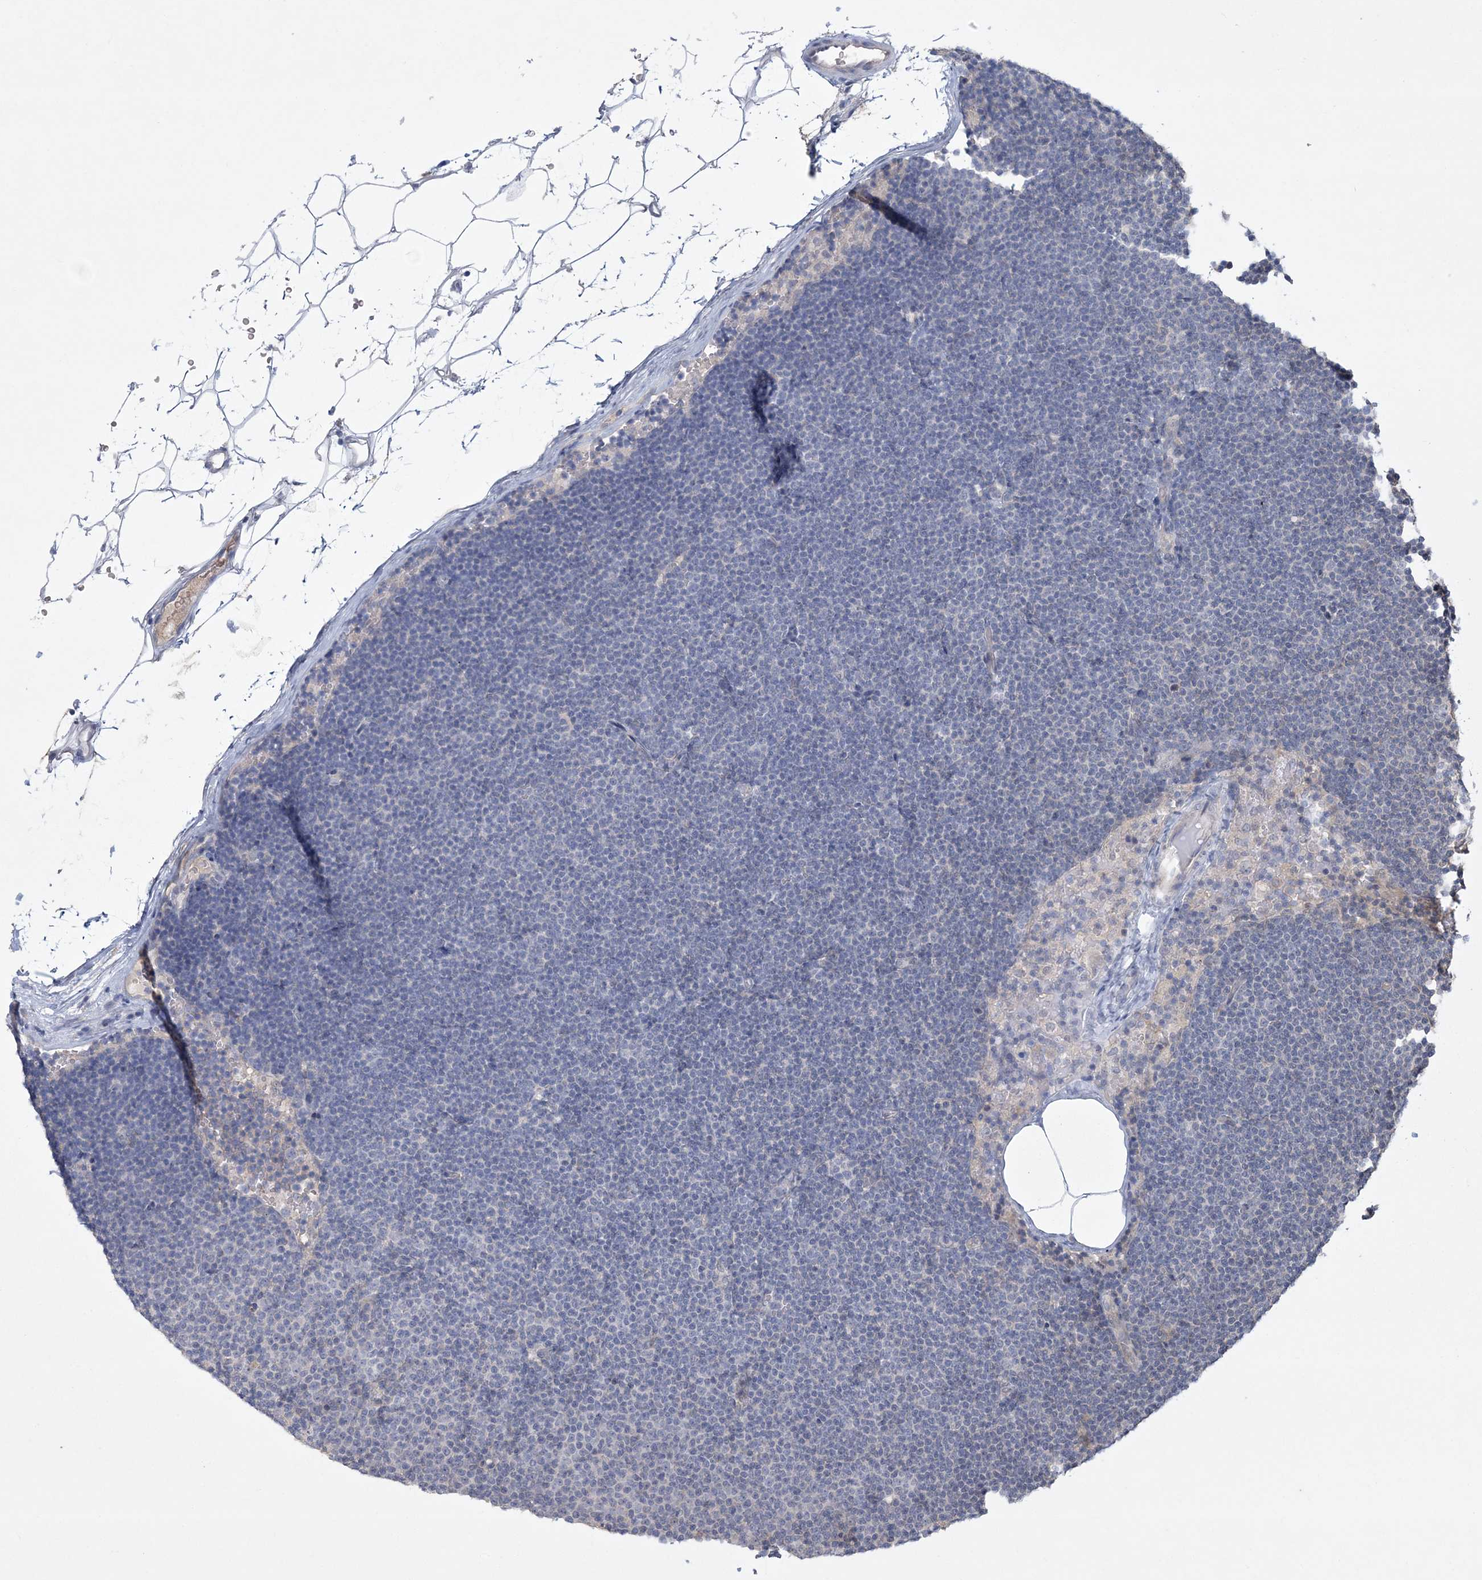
{"staining": {"intensity": "negative", "quantity": "none", "location": "none"}, "tissue": "lymphoma", "cell_type": "Tumor cells", "image_type": "cancer", "snomed": [{"axis": "morphology", "description": "Malignant lymphoma, non-Hodgkin's type, Low grade"}, {"axis": "topography", "description": "Lymph node"}], "caption": "Tumor cells are negative for protein expression in human low-grade malignant lymphoma, non-Hodgkin's type.", "gene": "DPCD", "patient": {"sex": "female", "age": 53}}